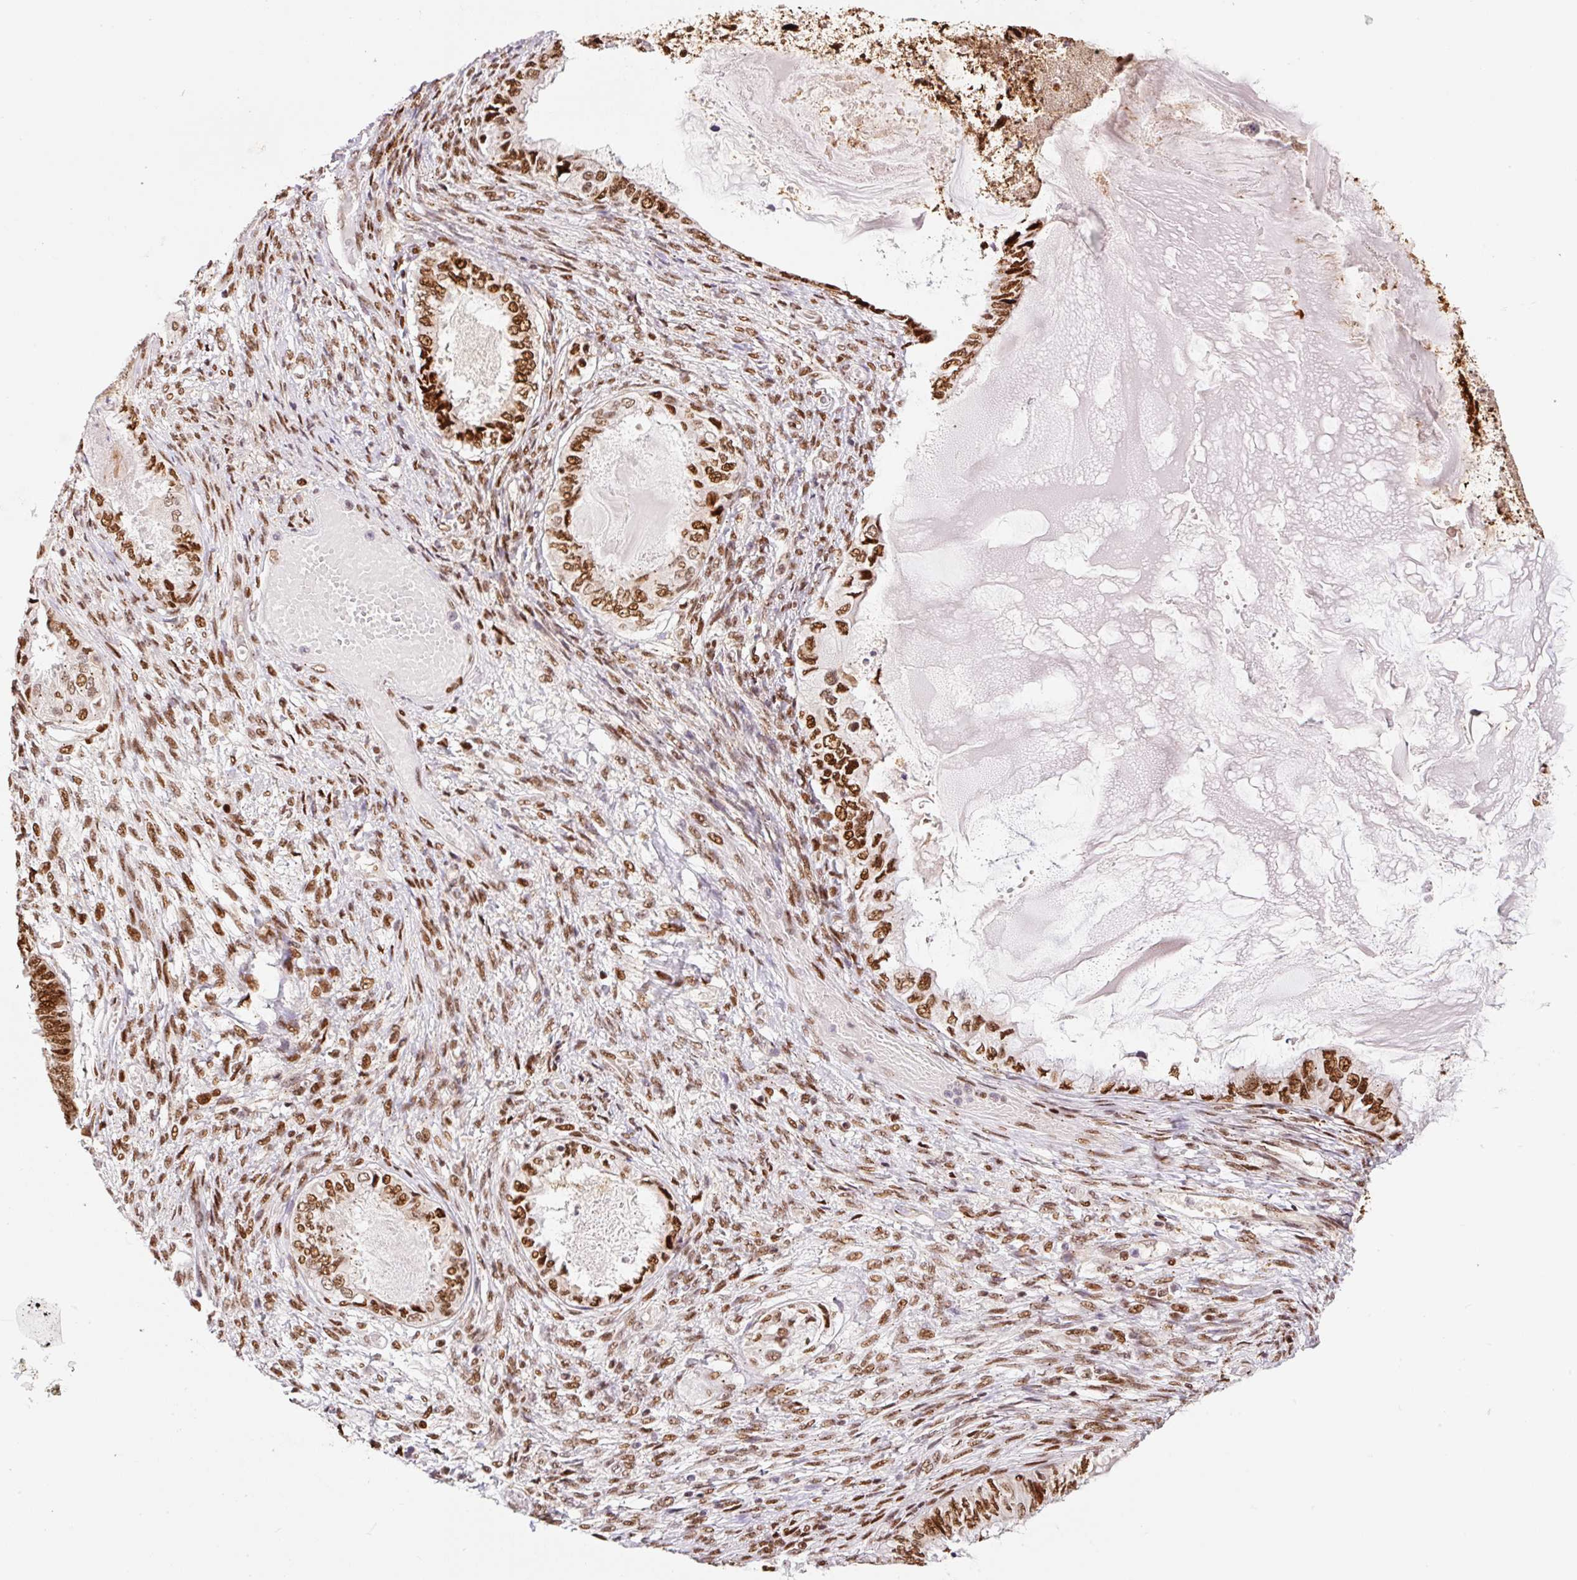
{"staining": {"intensity": "strong", "quantity": ">75%", "location": "nuclear"}, "tissue": "ovarian cancer", "cell_type": "Tumor cells", "image_type": "cancer", "snomed": [{"axis": "morphology", "description": "Carcinoma, endometroid"}, {"axis": "topography", "description": "Ovary"}], "caption": "A high amount of strong nuclear positivity is identified in approximately >75% of tumor cells in ovarian endometroid carcinoma tissue.", "gene": "GPR139", "patient": {"sex": "female", "age": 70}}